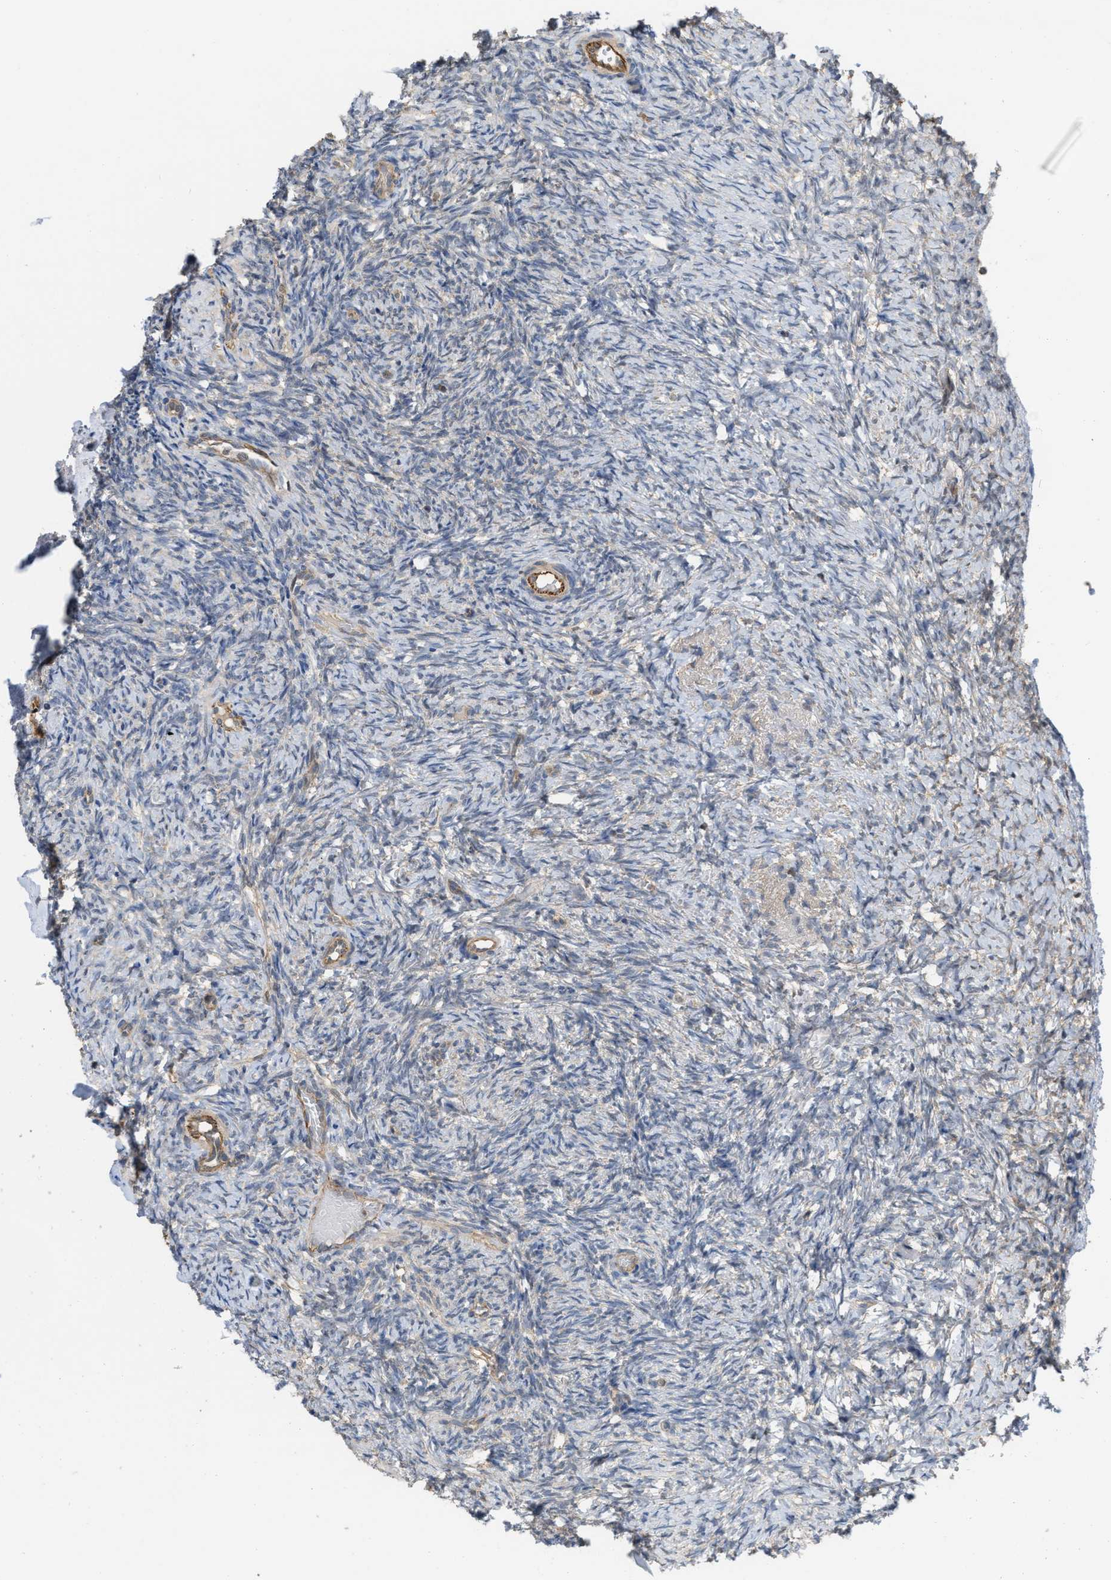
{"staining": {"intensity": "moderate", "quantity": ">75%", "location": "cytoplasmic/membranous"}, "tissue": "ovary", "cell_type": "Follicle cells", "image_type": "normal", "snomed": [{"axis": "morphology", "description": "Normal tissue, NOS"}, {"axis": "topography", "description": "Ovary"}], "caption": "Immunohistochemistry (IHC) image of normal ovary: ovary stained using immunohistochemistry (IHC) demonstrates medium levels of moderate protein expression localized specifically in the cytoplasmic/membranous of follicle cells, appearing as a cytoplasmic/membranous brown color.", "gene": "NAPEPLD", "patient": {"sex": "female", "age": 41}}